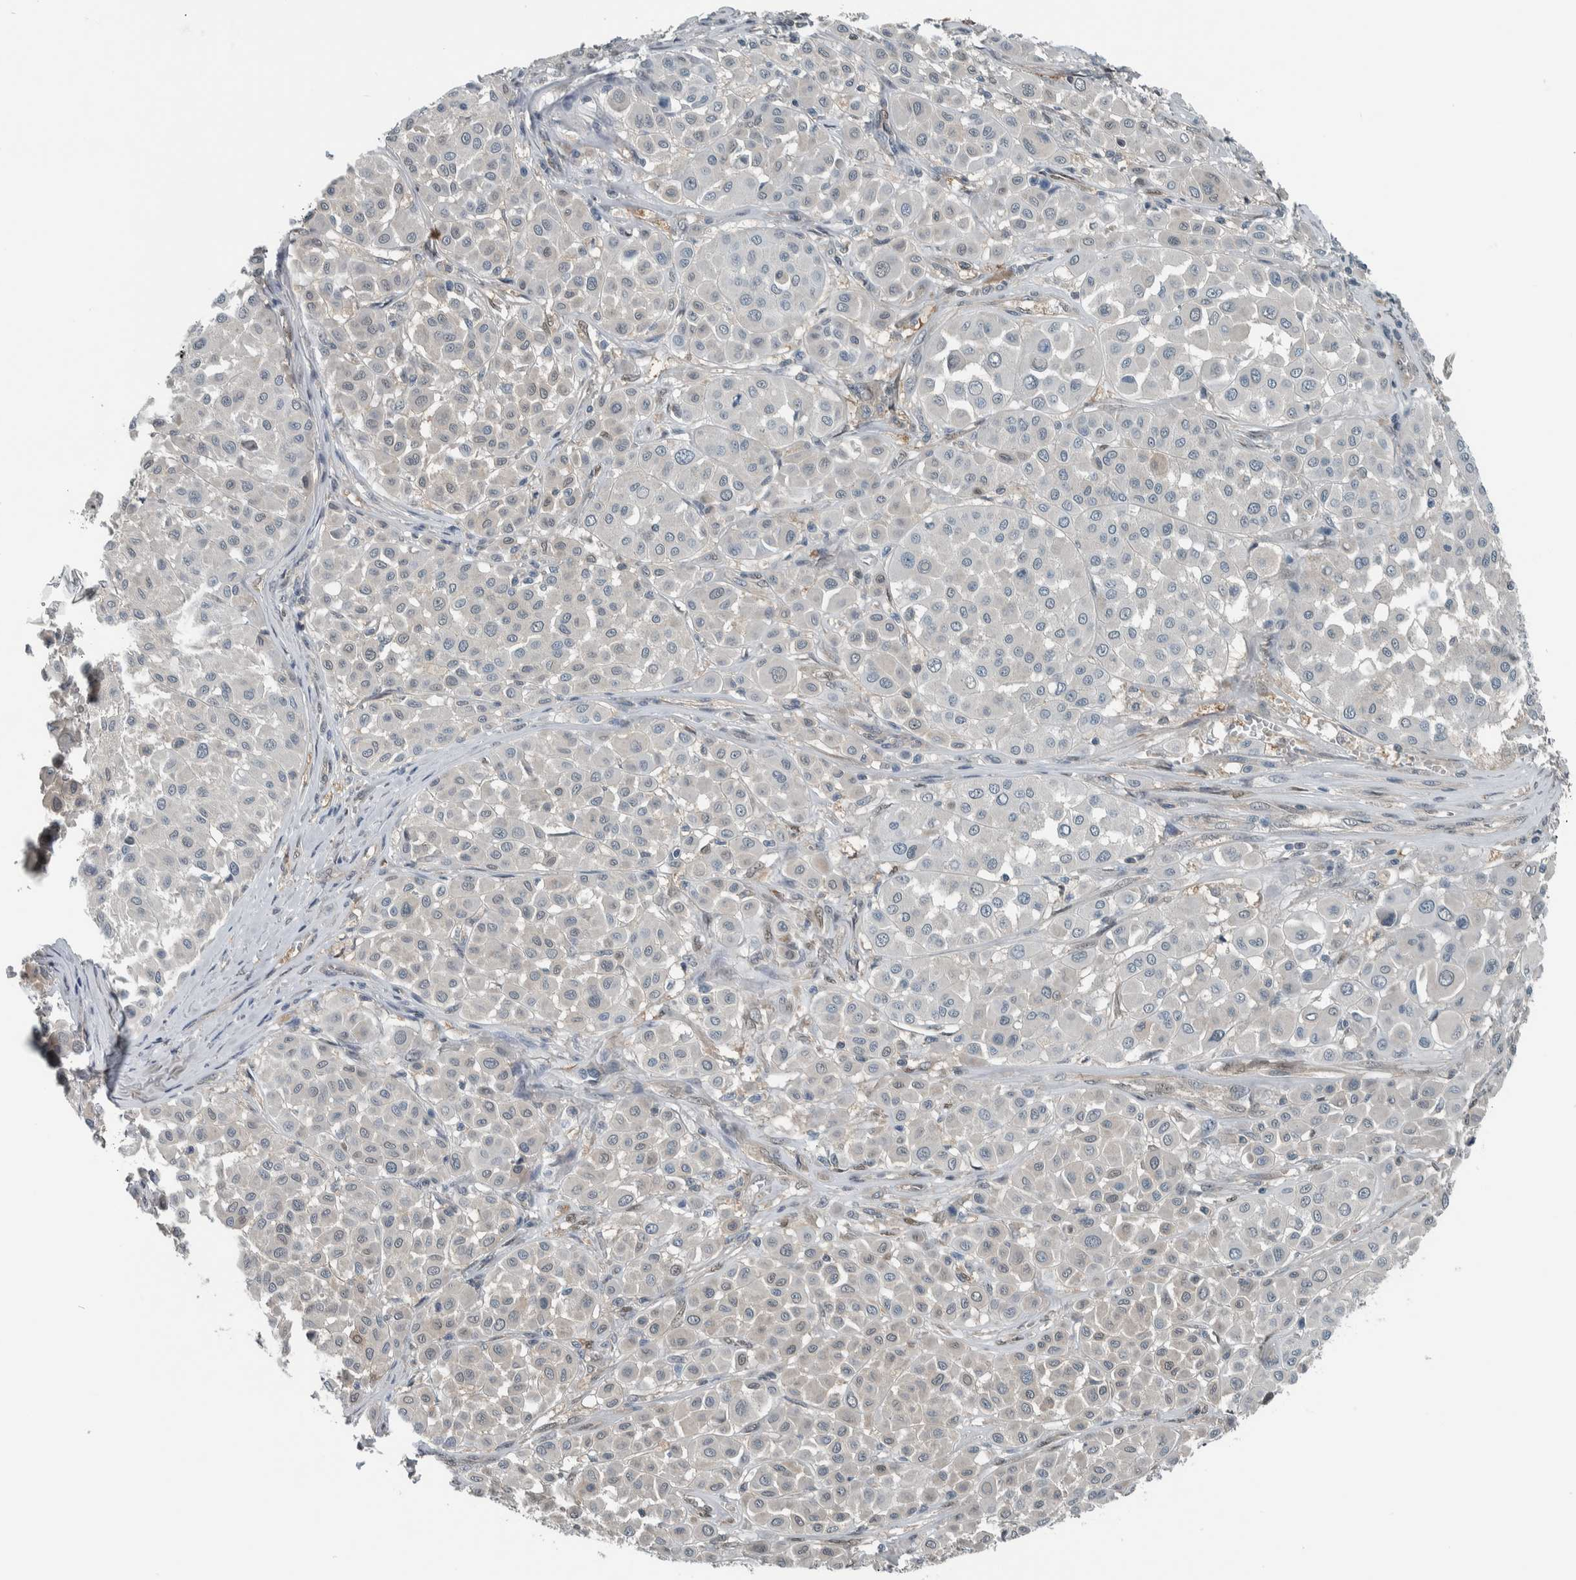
{"staining": {"intensity": "negative", "quantity": "none", "location": "none"}, "tissue": "melanoma", "cell_type": "Tumor cells", "image_type": "cancer", "snomed": [{"axis": "morphology", "description": "Malignant melanoma, Metastatic site"}, {"axis": "topography", "description": "Soft tissue"}], "caption": "This is a histopathology image of IHC staining of melanoma, which shows no positivity in tumor cells. (DAB (3,3'-diaminobenzidine) IHC visualized using brightfield microscopy, high magnification).", "gene": "ALAD", "patient": {"sex": "male", "age": 41}}